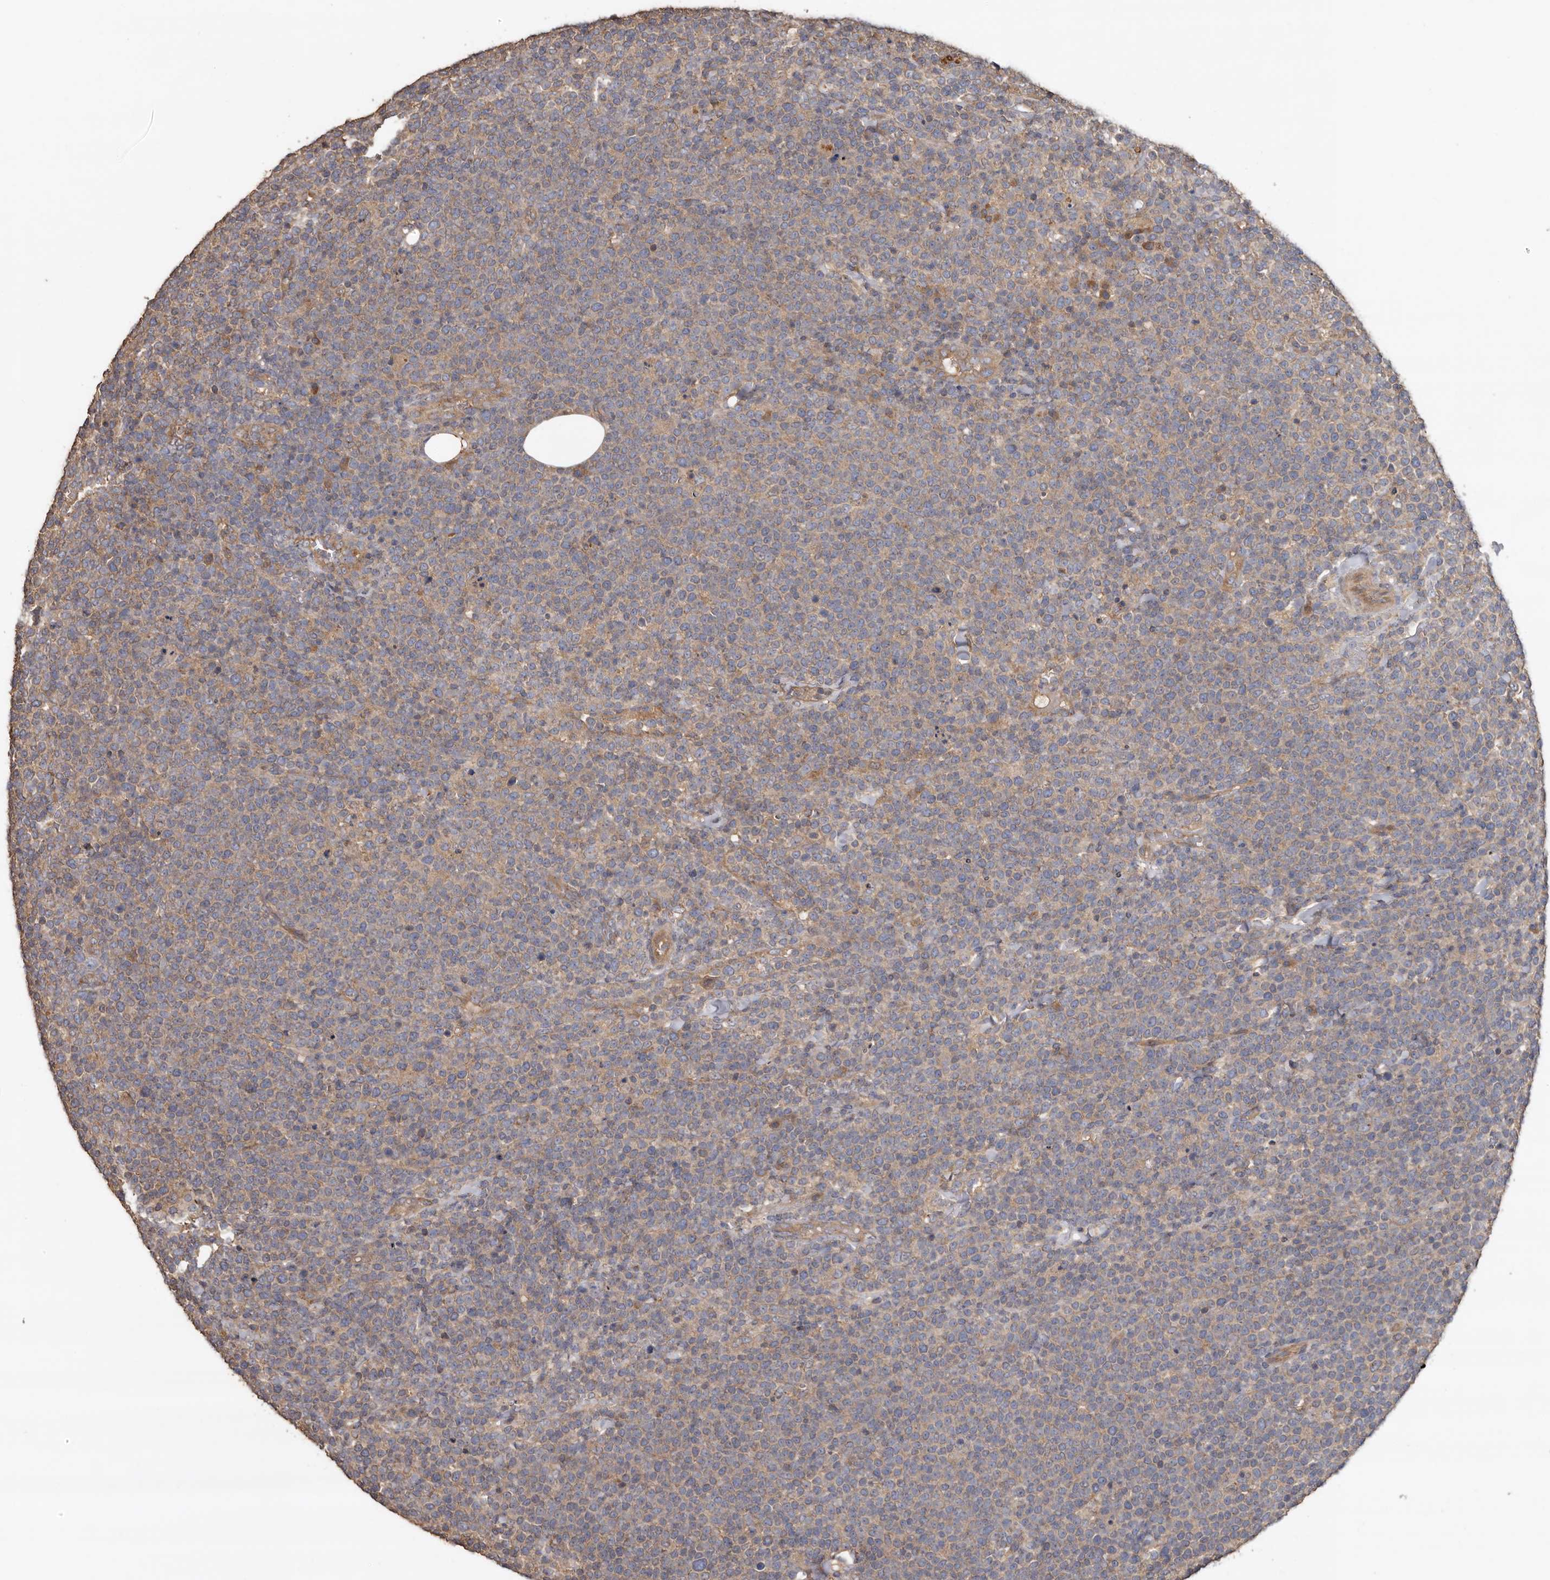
{"staining": {"intensity": "weak", "quantity": "<25%", "location": "cytoplasmic/membranous"}, "tissue": "lymphoma", "cell_type": "Tumor cells", "image_type": "cancer", "snomed": [{"axis": "morphology", "description": "Malignant lymphoma, non-Hodgkin's type, High grade"}, {"axis": "topography", "description": "Lymph node"}], "caption": "Immunohistochemistry (IHC) of lymphoma reveals no positivity in tumor cells. (Stains: DAB (3,3'-diaminobenzidine) immunohistochemistry with hematoxylin counter stain, Microscopy: brightfield microscopy at high magnification).", "gene": "FLCN", "patient": {"sex": "male", "age": 61}}